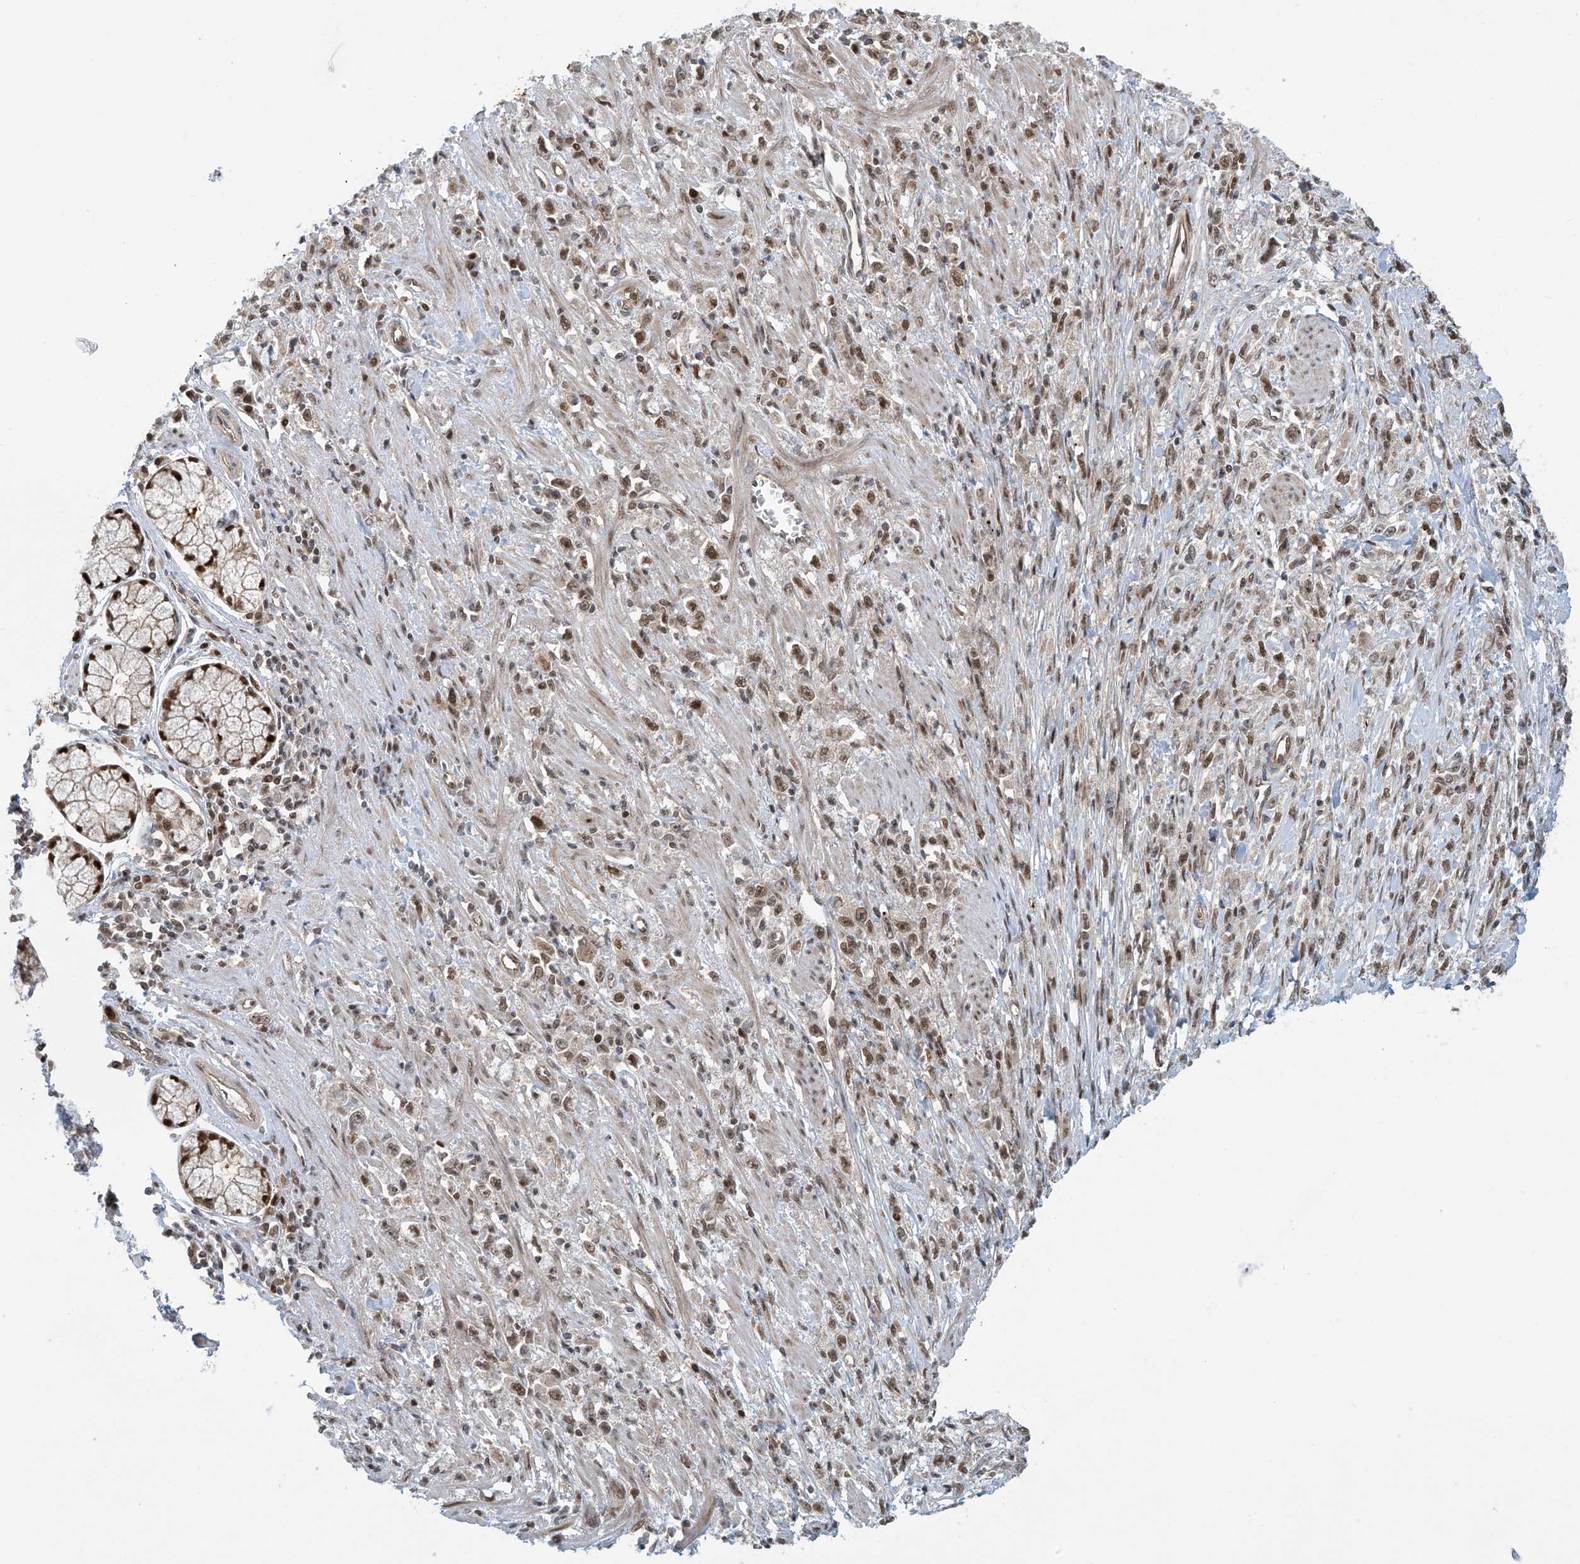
{"staining": {"intensity": "moderate", "quantity": ">75%", "location": "nuclear"}, "tissue": "stomach cancer", "cell_type": "Tumor cells", "image_type": "cancer", "snomed": [{"axis": "morphology", "description": "Adenocarcinoma, NOS"}, {"axis": "topography", "description": "Stomach"}], "caption": "This is a histology image of IHC staining of stomach adenocarcinoma, which shows moderate staining in the nuclear of tumor cells.", "gene": "LAGE3", "patient": {"sex": "female", "age": 59}}